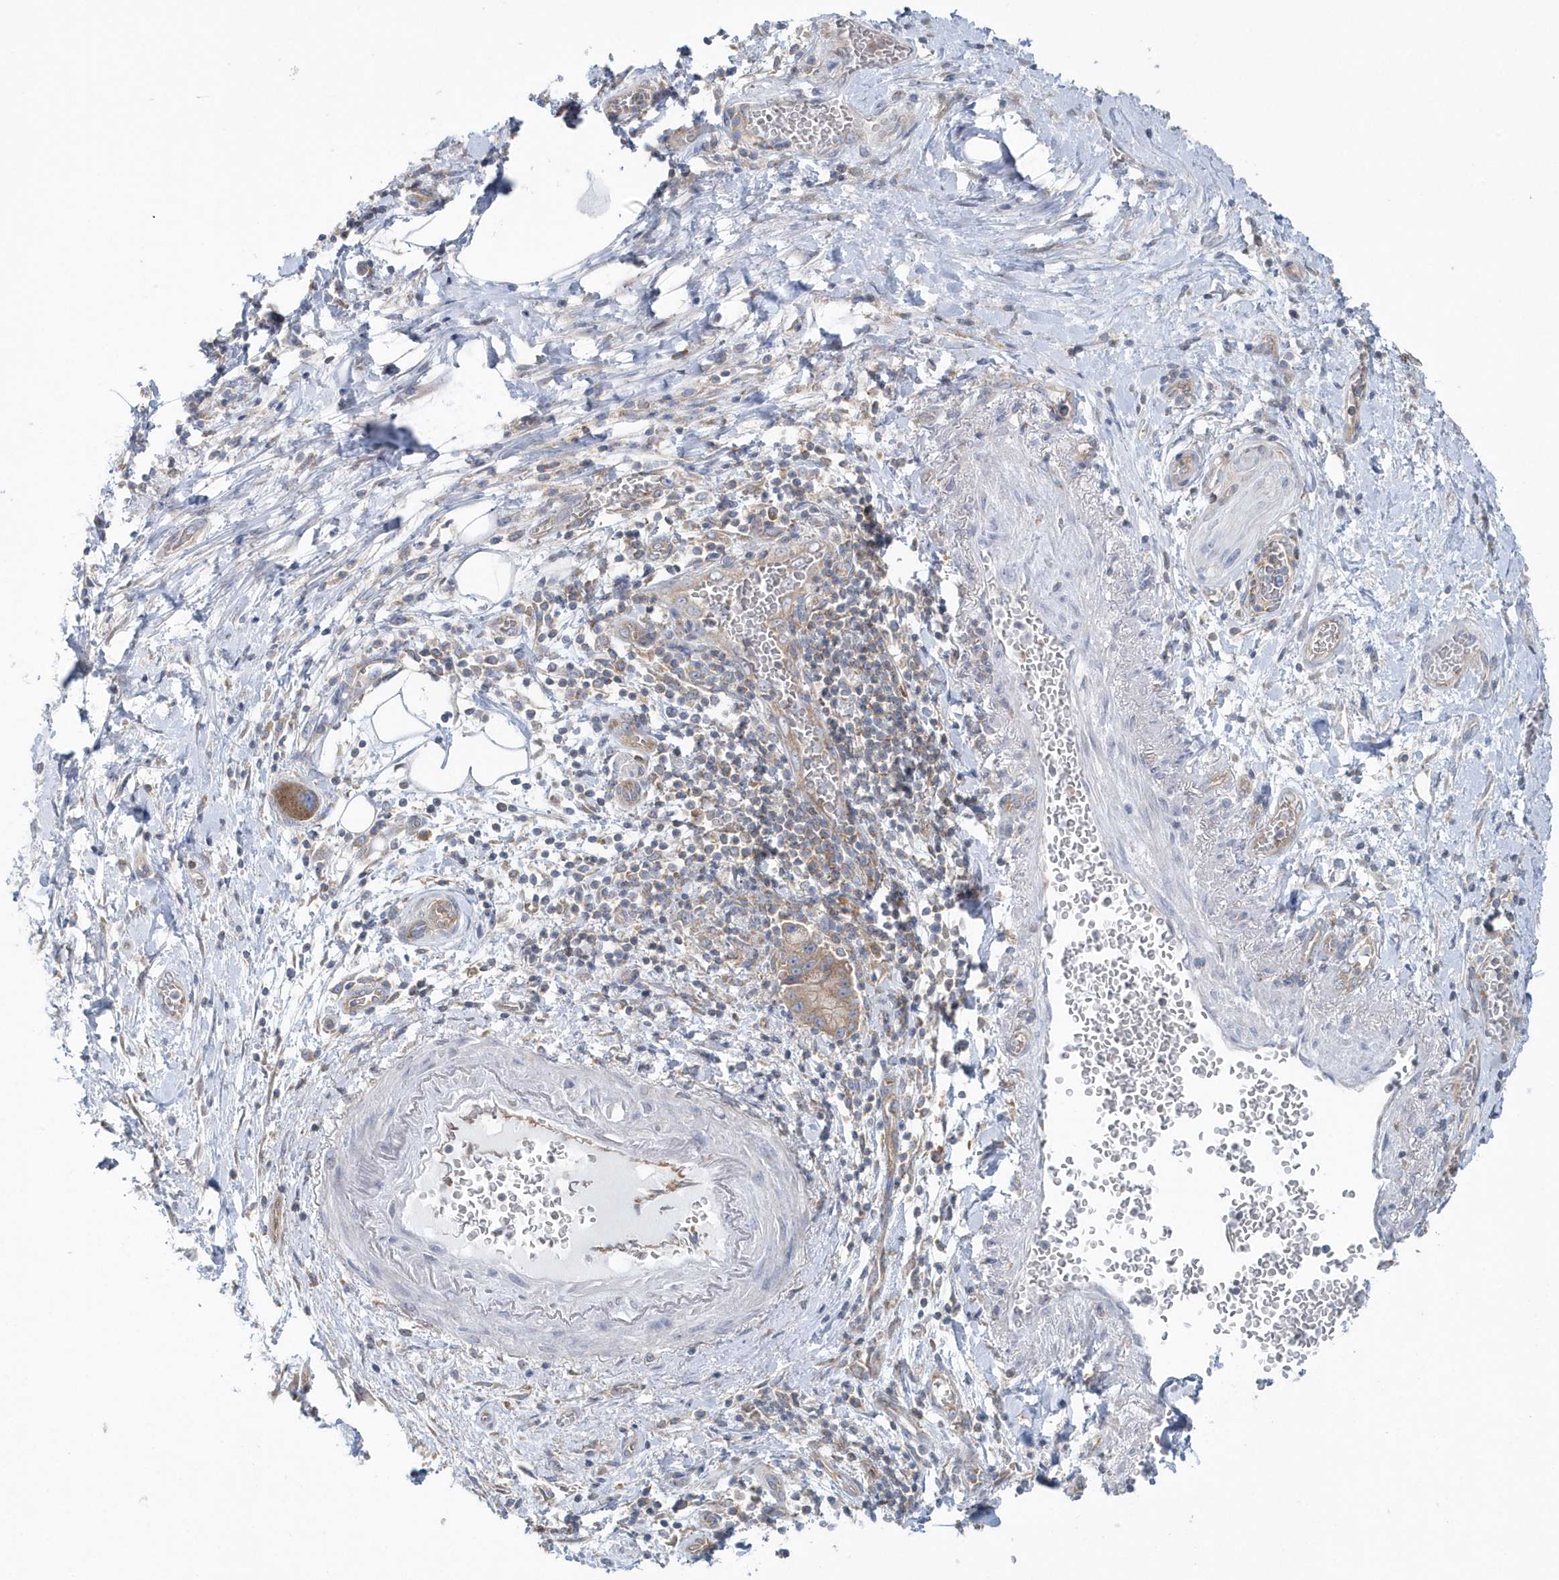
{"staining": {"intensity": "moderate", "quantity": ">75%", "location": "cytoplasmic/membranous"}, "tissue": "pancreatic cancer", "cell_type": "Tumor cells", "image_type": "cancer", "snomed": [{"axis": "morphology", "description": "Normal tissue, NOS"}, {"axis": "morphology", "description": "Adenocarcinoma, NOS"}, {"axis": "topography", "description": "Pancreas"}], "caption": "This histopathology image exhibits pancreatic cancer stained with IHC to label a protein in brown. The cytoplasmic/membranous of tumor cells show moderate positivity for the protein. Nuclei are counter-stained blue.", "gene": "EIF3C", "patient": {"sex": "female", "age": 68}}